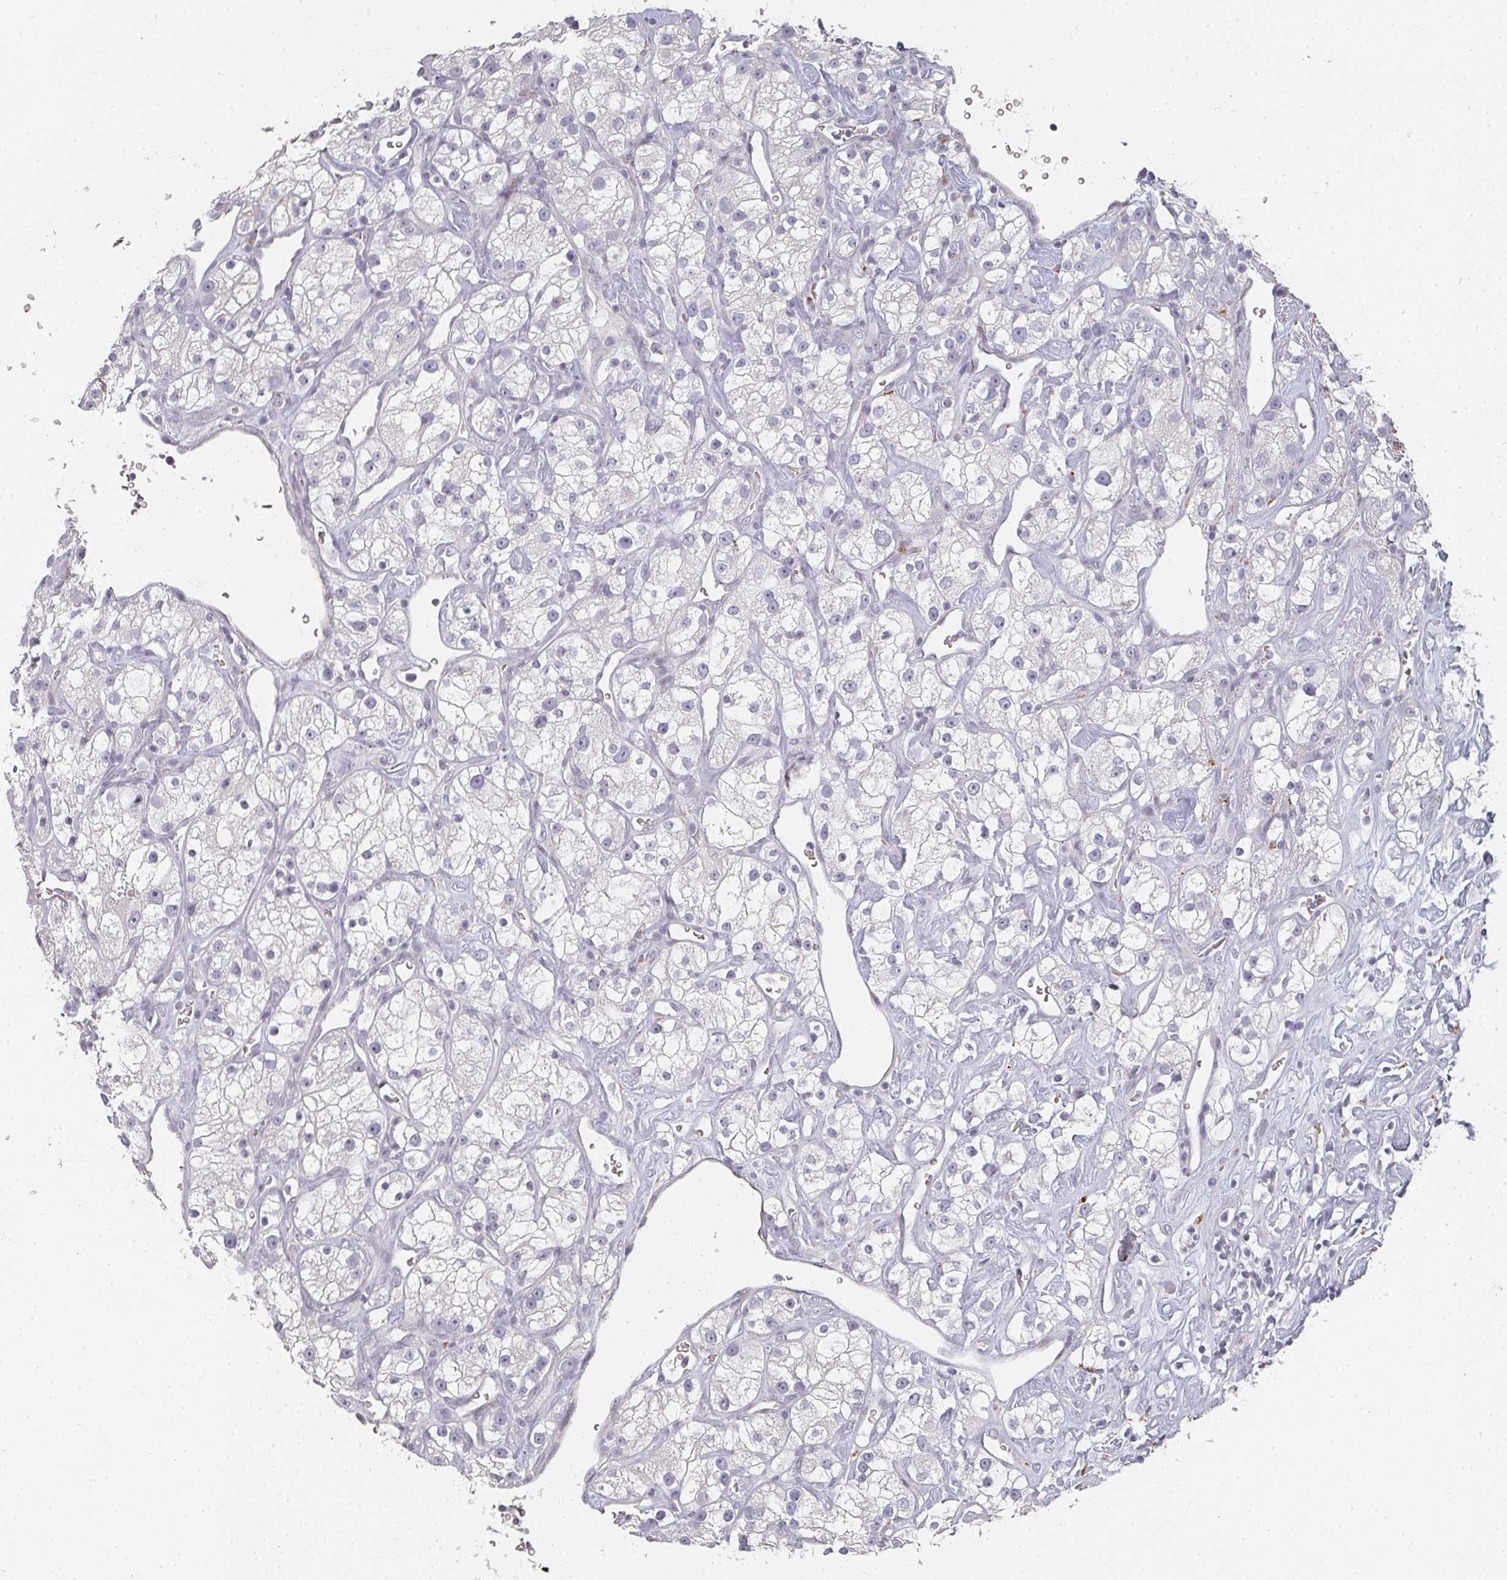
{"staining": {"intensity": "negative", "quantity": "none", "location": "none"}, "tissue": "renal cancer", "cell_type": "Tumor cells", "image_type": "cancer", "snomed": [{"axis": "morphology", "description": "Adenocarcinoma, NOS"}, {"axis": "topography", "description": "Kidney"}], "caption": "An immunohistochemistry (IHC) micrograph of renal cancer is shown. There is no staining in tumor cells of renal cancer.", "gene": "SHISA2", "patient": {"sex": "male", "age": 77}}